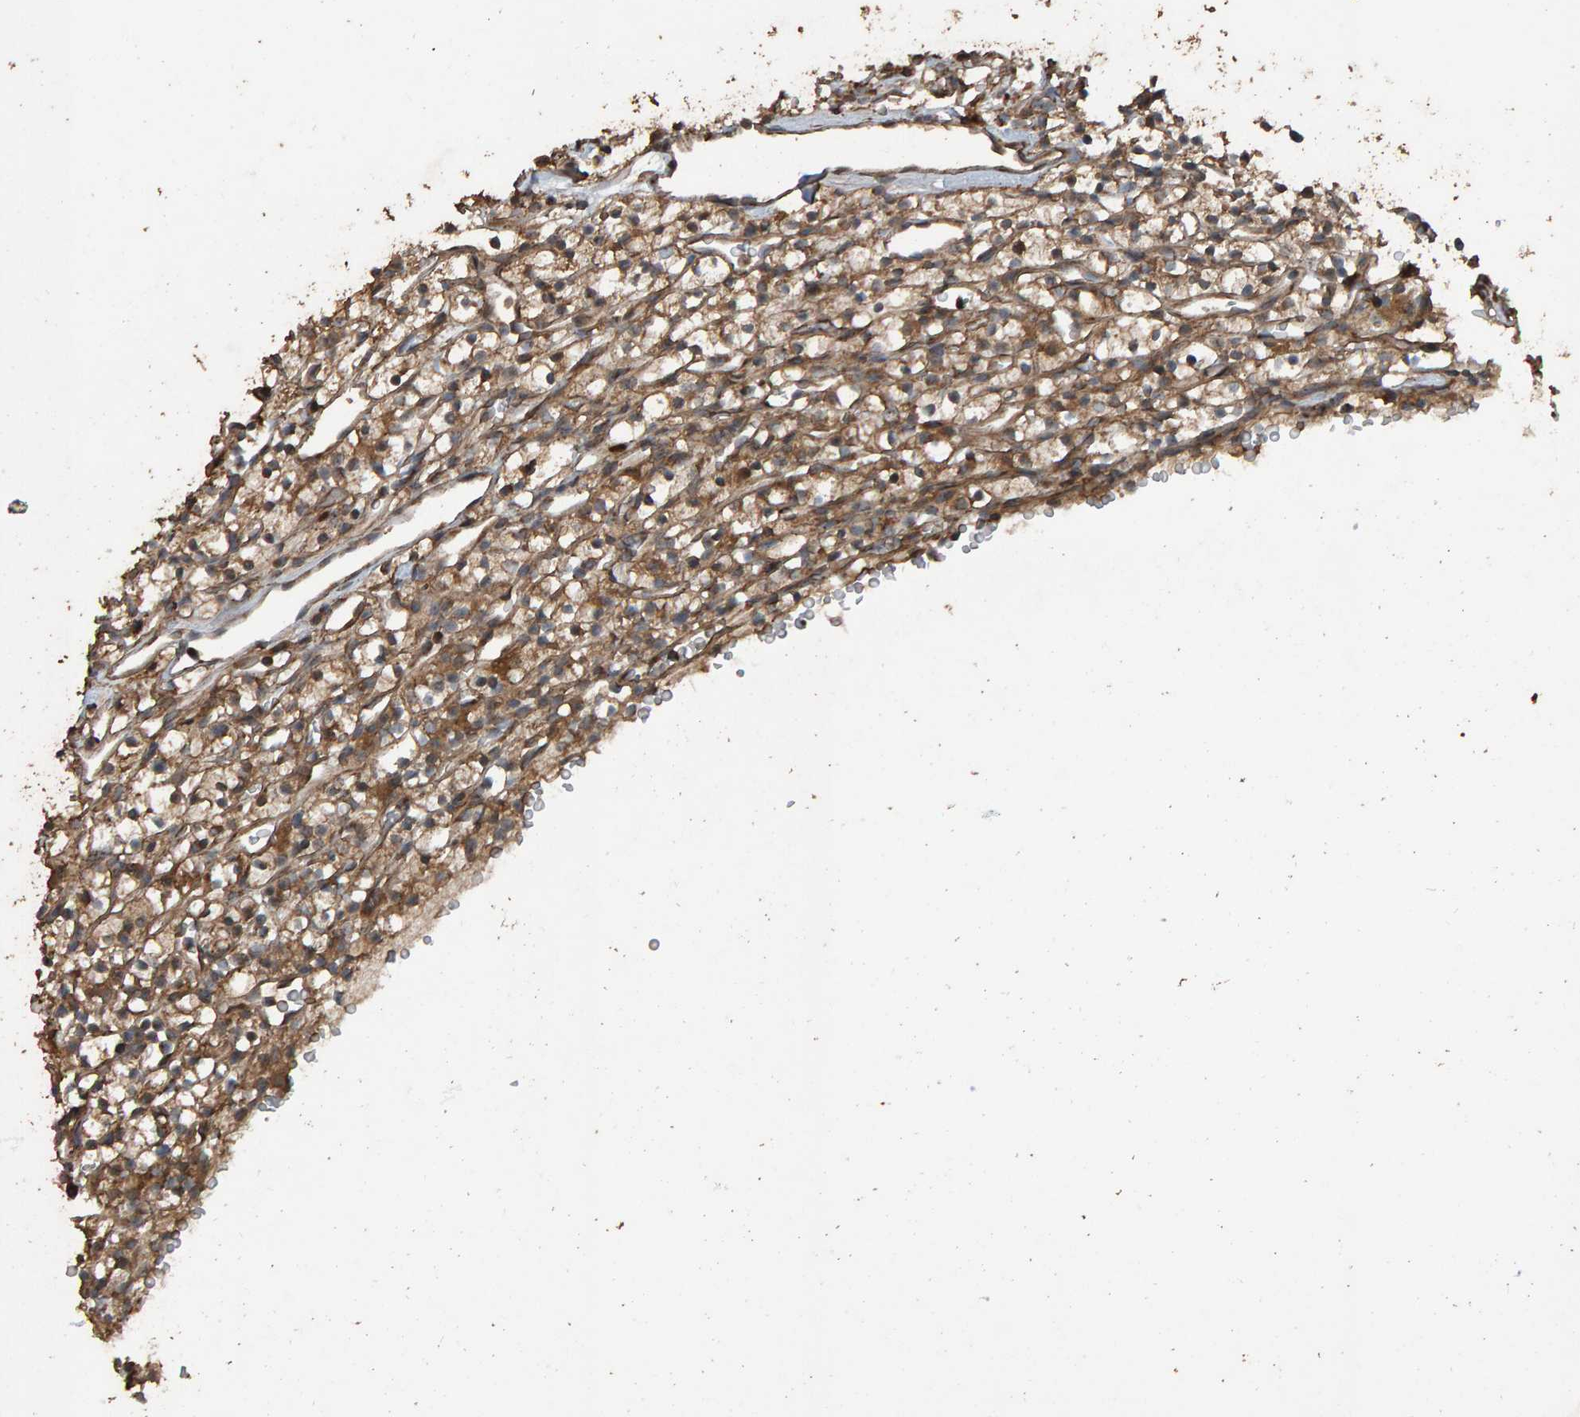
{"staining": {"intensity": "moderate", "quantity": ">75%", "location": "cytoplasmic/membranous"}, "tissue": "renal cancer", "cell_type": "Tumor cells", "image_type": "cancer", "snomed": [{"axis": "morphology", "description": "Adenocarcinoma, NOS"}, {"axis": "topography", "description": "Kidney"}], "caption": "IHC micrograph of renal cancer stained for a protein (brown), which reveals medium levels of moderate cytoplasmic/membranous staining in approximately >75% of tumor cells.", "gene": "DUS1L", "patient": {"sex": "female", "age": 57}}